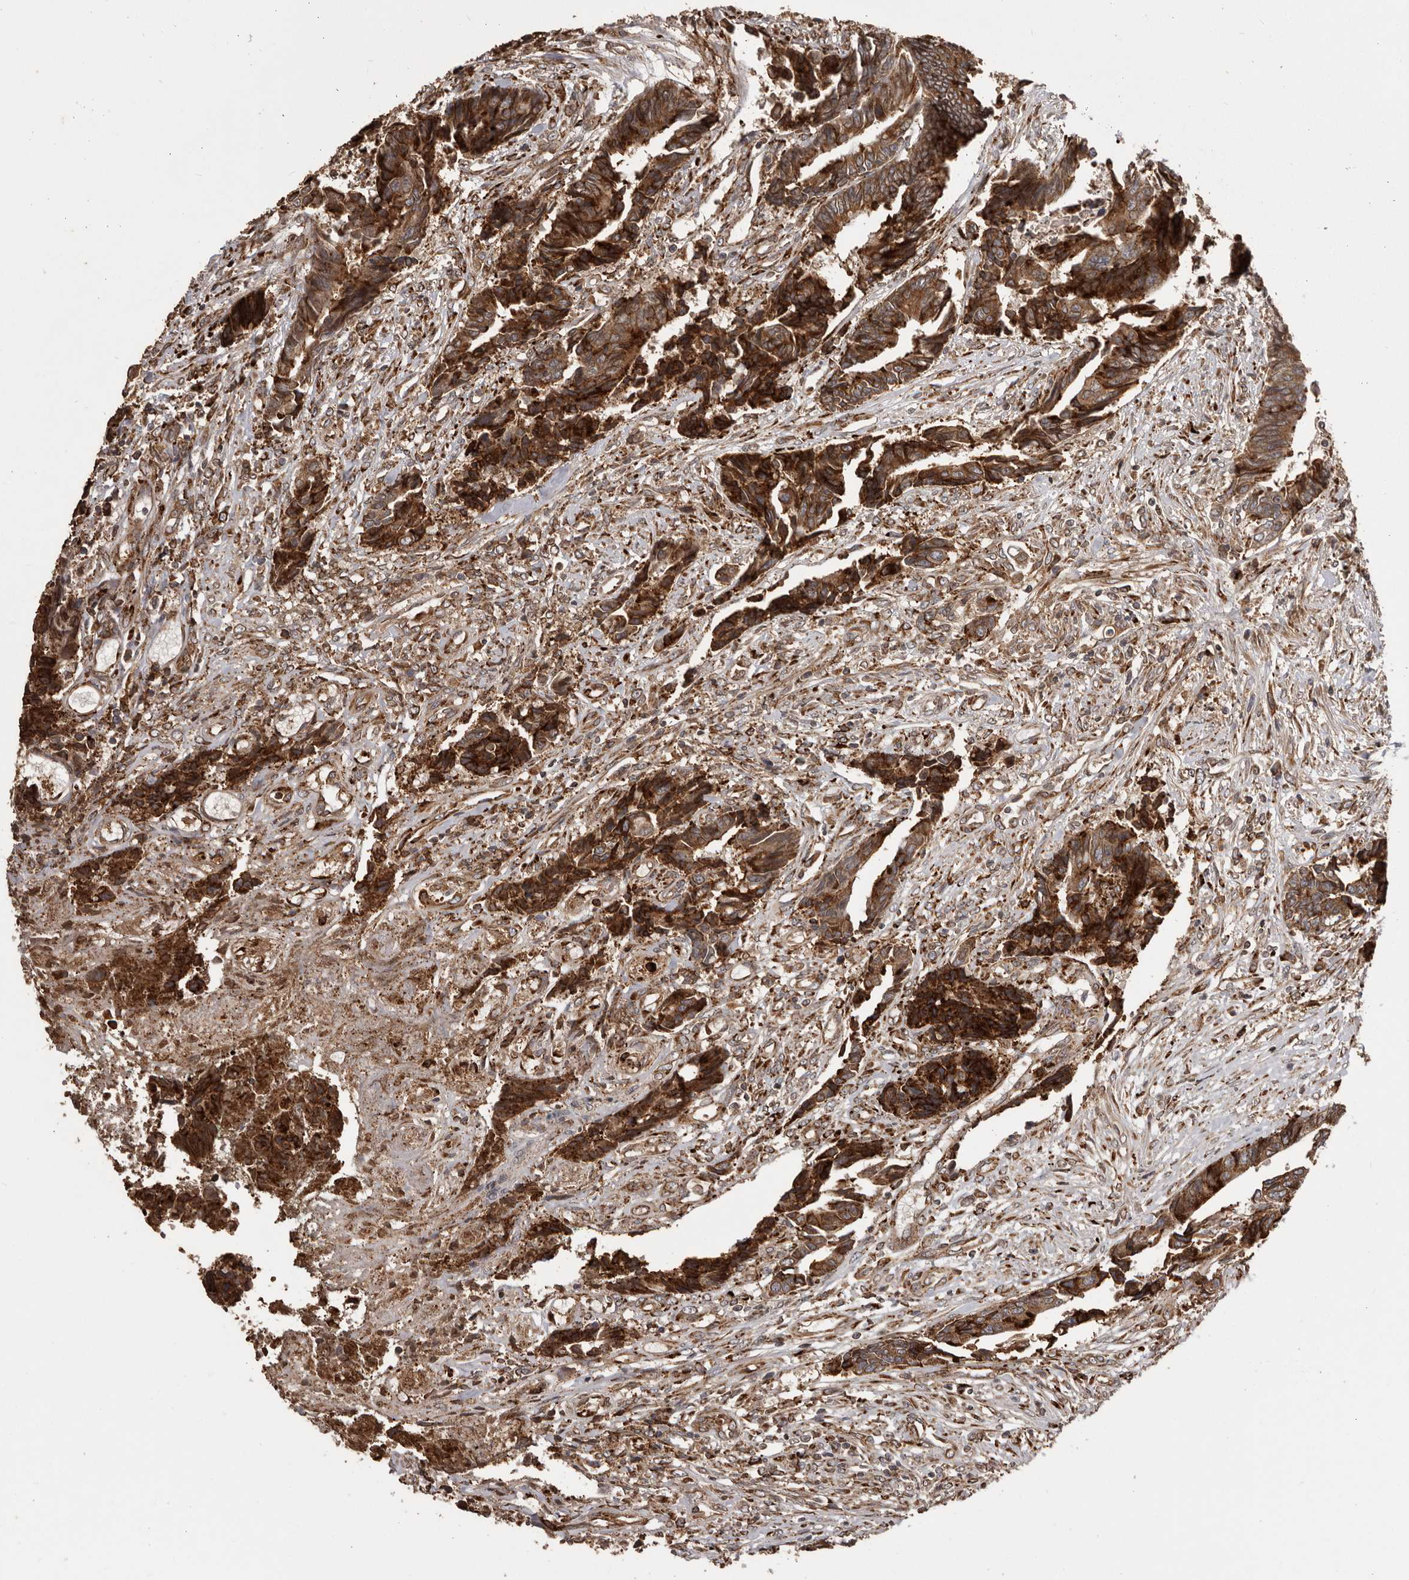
{"staining": {"intensity": "strong", "quantity": ">75%", "location": "cytoplasmic/membranous"}, "tissue": "colorectal cancer", "cell_type": "Tumor cells", "image_type": "cancer", "snomed": [{"axis": "morphology", "description": "Adenocarcinoma, NOS"}, {"axis": "topography", "description": "Rectum"}], "caption": "Adenocarcinoma (colorectal) was stained to show a protein in brown. There is high levels of strong cytoplasmic/membranous staining in approximately >75% of tumor cells. The protein of interest is stained brown, and the nuclei are stained in blue (DAB IHC with brightfield microscopy, high magnification).", "gene": "NUP43", "patient": {"sex": "male", "age": 84}}